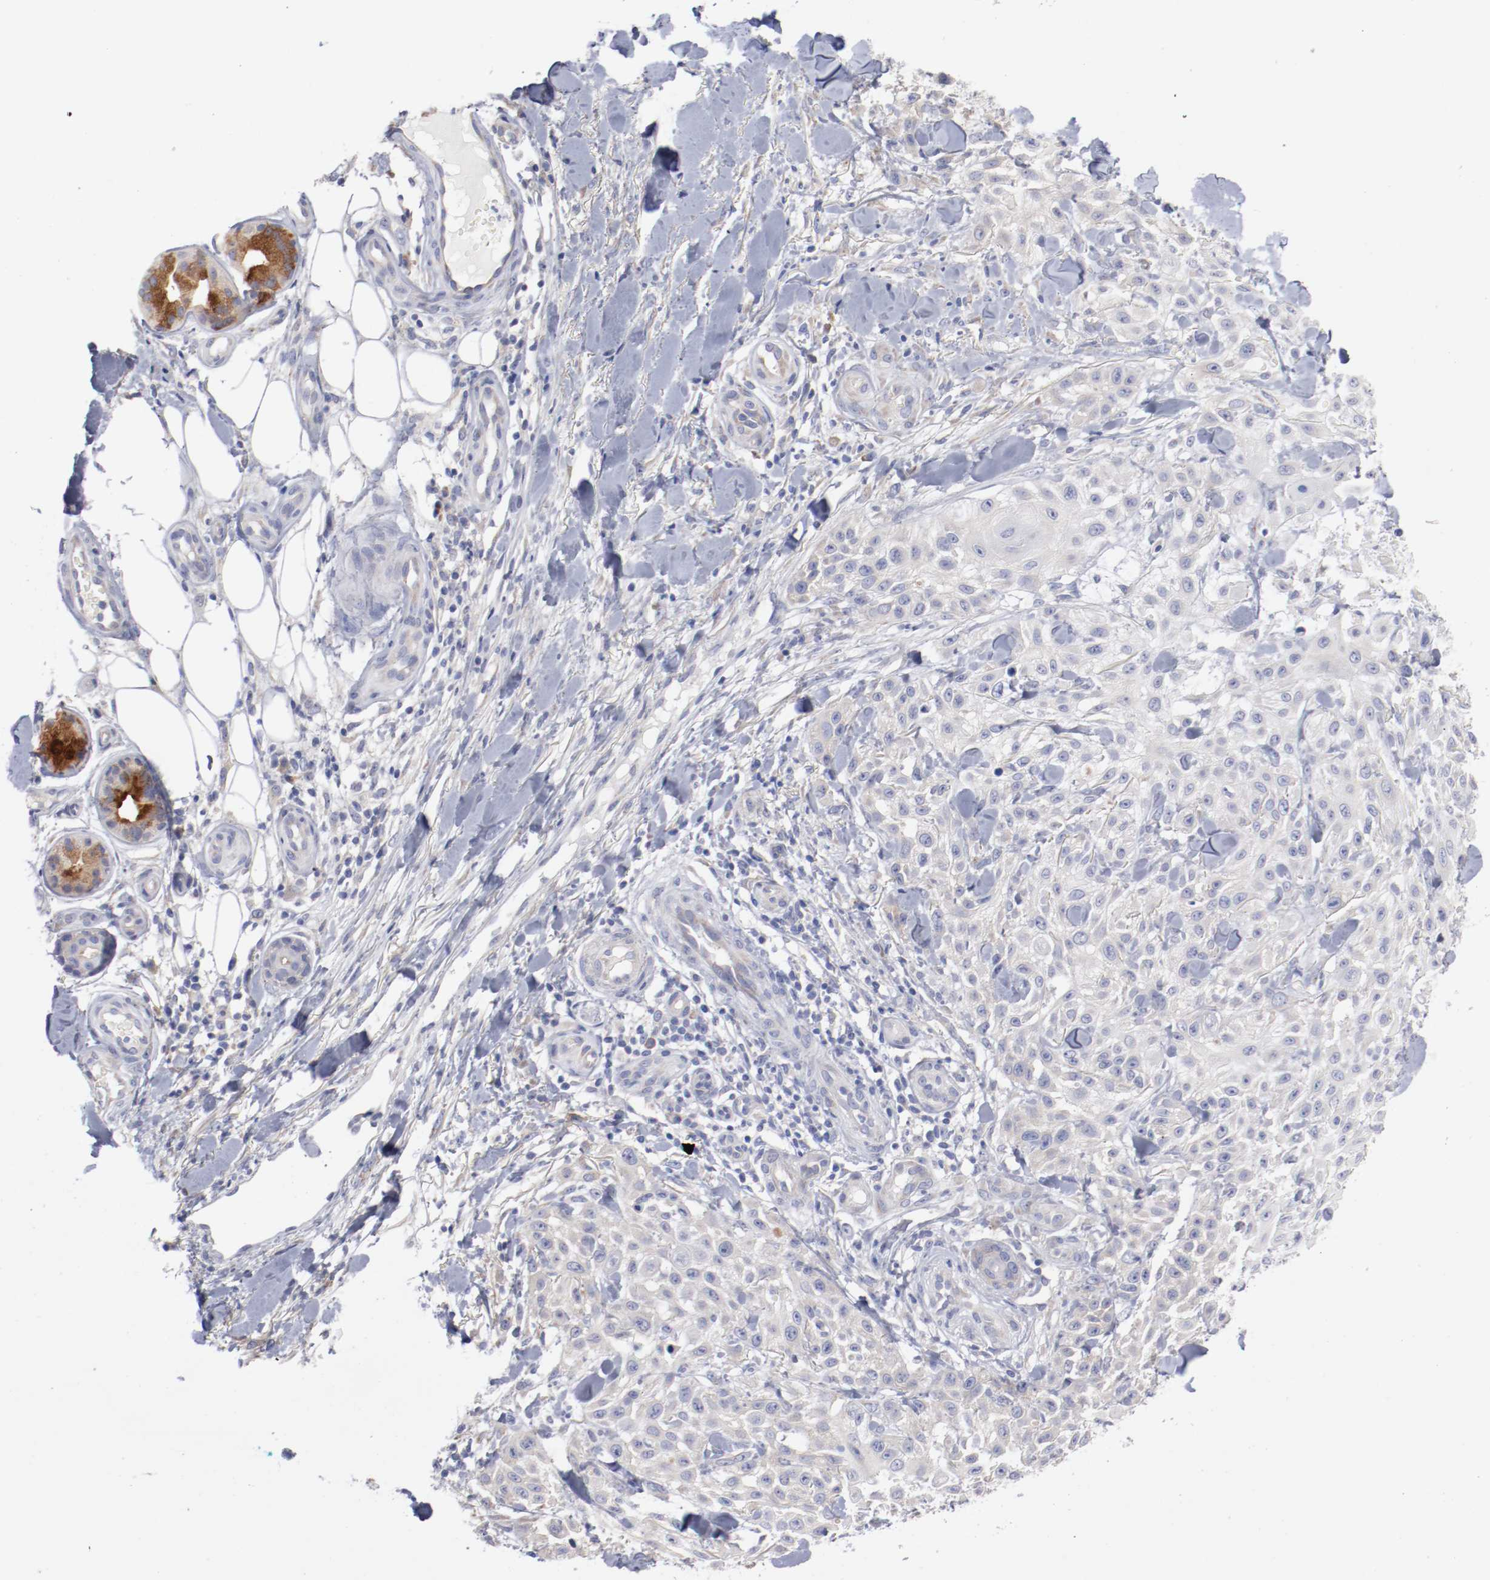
{"staining": {"intensity": "moderate", "quantity": "<25%", "location": "cytoplasmic/membranous"}, "tissue": "skin cancer", "cell_type": "Tumor cells", "image_type": "cancer", "snomed": [{"axis": "morphology", "description": "Squamous cell carcinoma, NOS"}, {"axis": "topography", "description": "Skin"}], "caption": "Immunohistochemical staining of human skin cancer demonstrates low levels of moderate cytoplasmic/membranous expression in approximately <25% of tumor cells.", "gene": "CPE", "patient": {"sex": "female", "age": 42}}